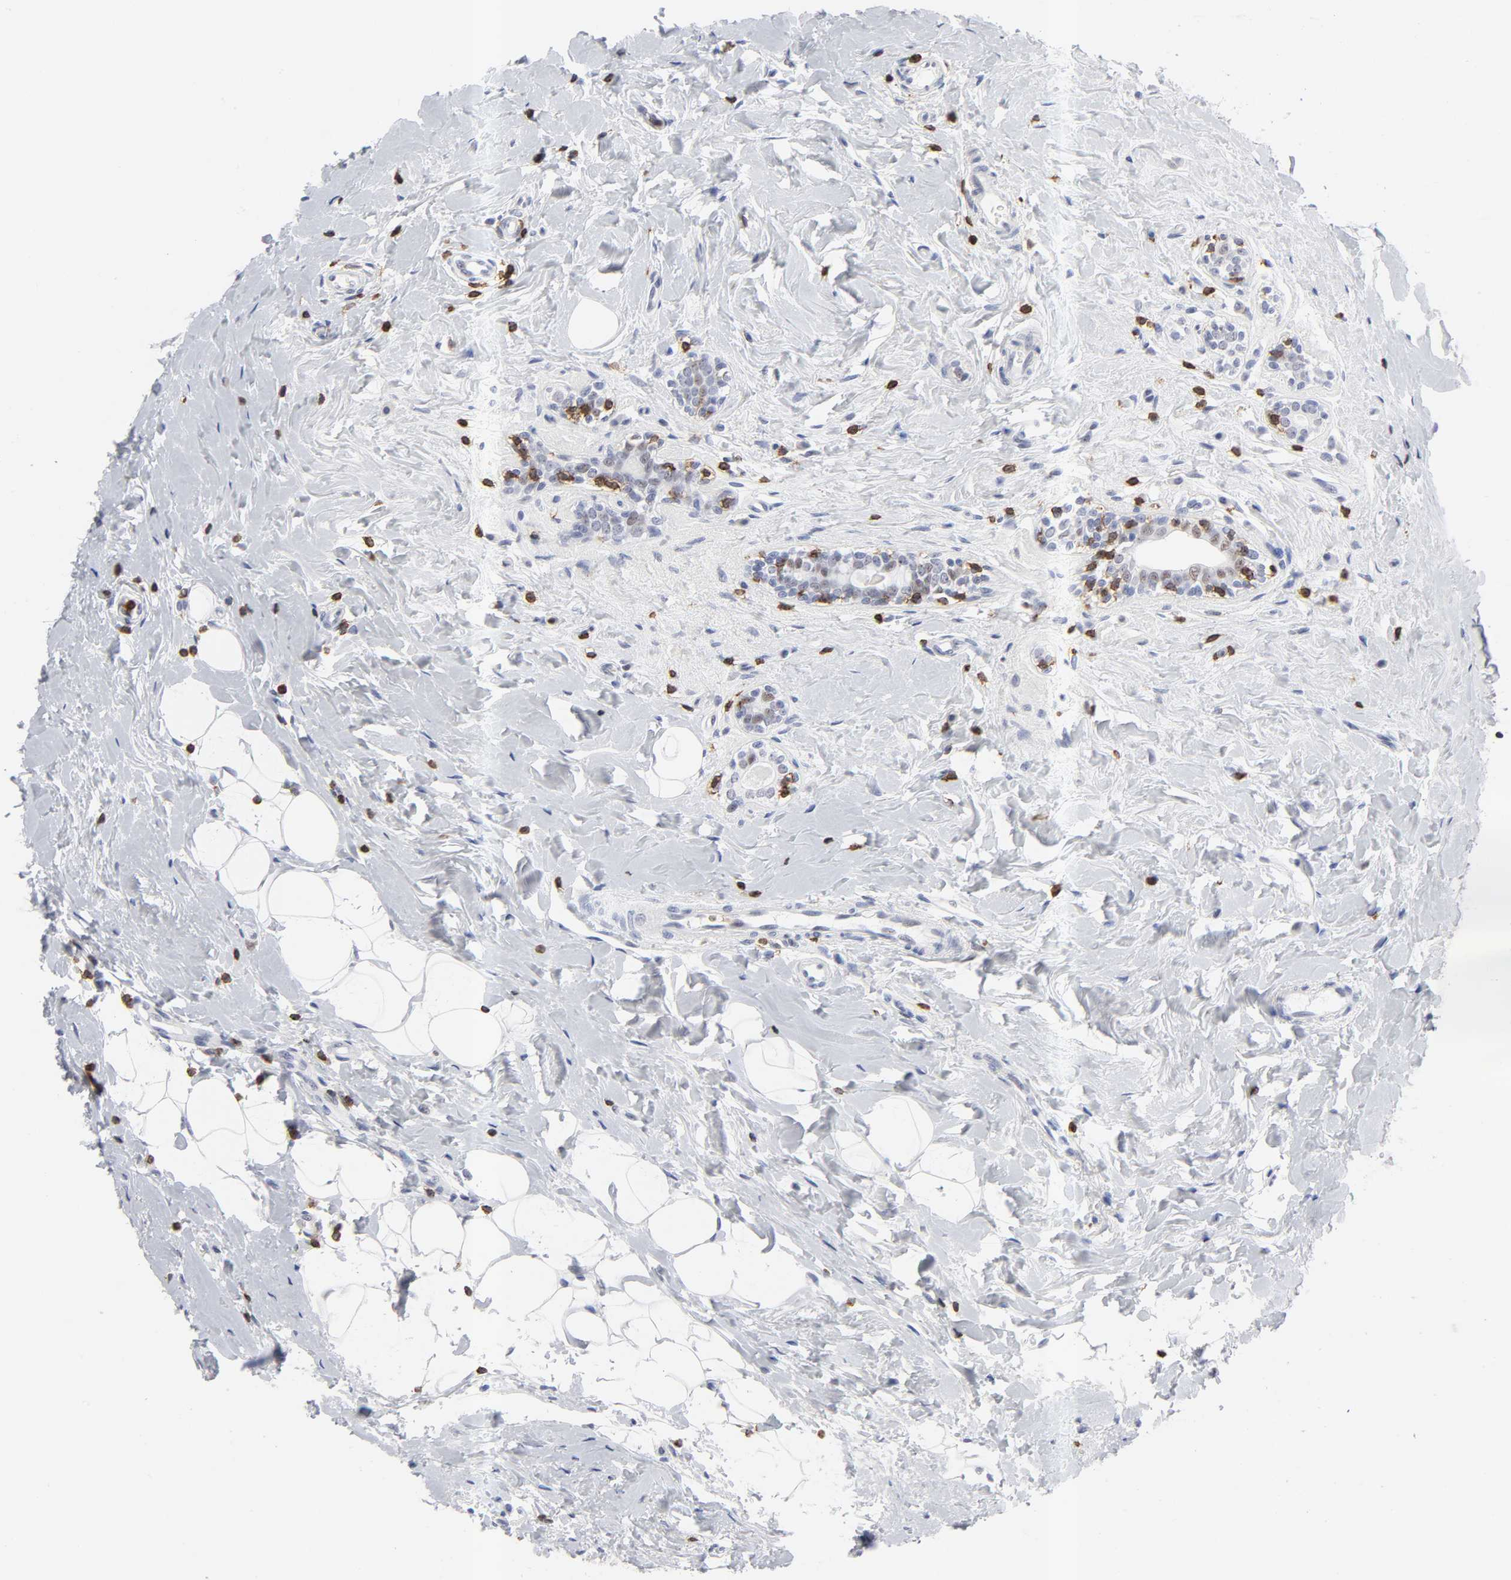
{"staining": {"intensity": "weak", "quantity": "<25%", "location": "nuclear"}, "tissue": "breast cancer", "cell_type": "Tumor cells", "image_type": "cancer", "snomed": [{"axis": "morphology", "description": "Normal tissue, NOS"}, {"axis": "morphology", "description": "Lobular carcinoma"}, {"axis": "topography", "description": "Breast"}], "caption": "The micrograph demonstrates no staining of tumor cells in lobular carcinoma (breast).", "gene": "CD2", "patient": {"sex": "female", "age": 47}}